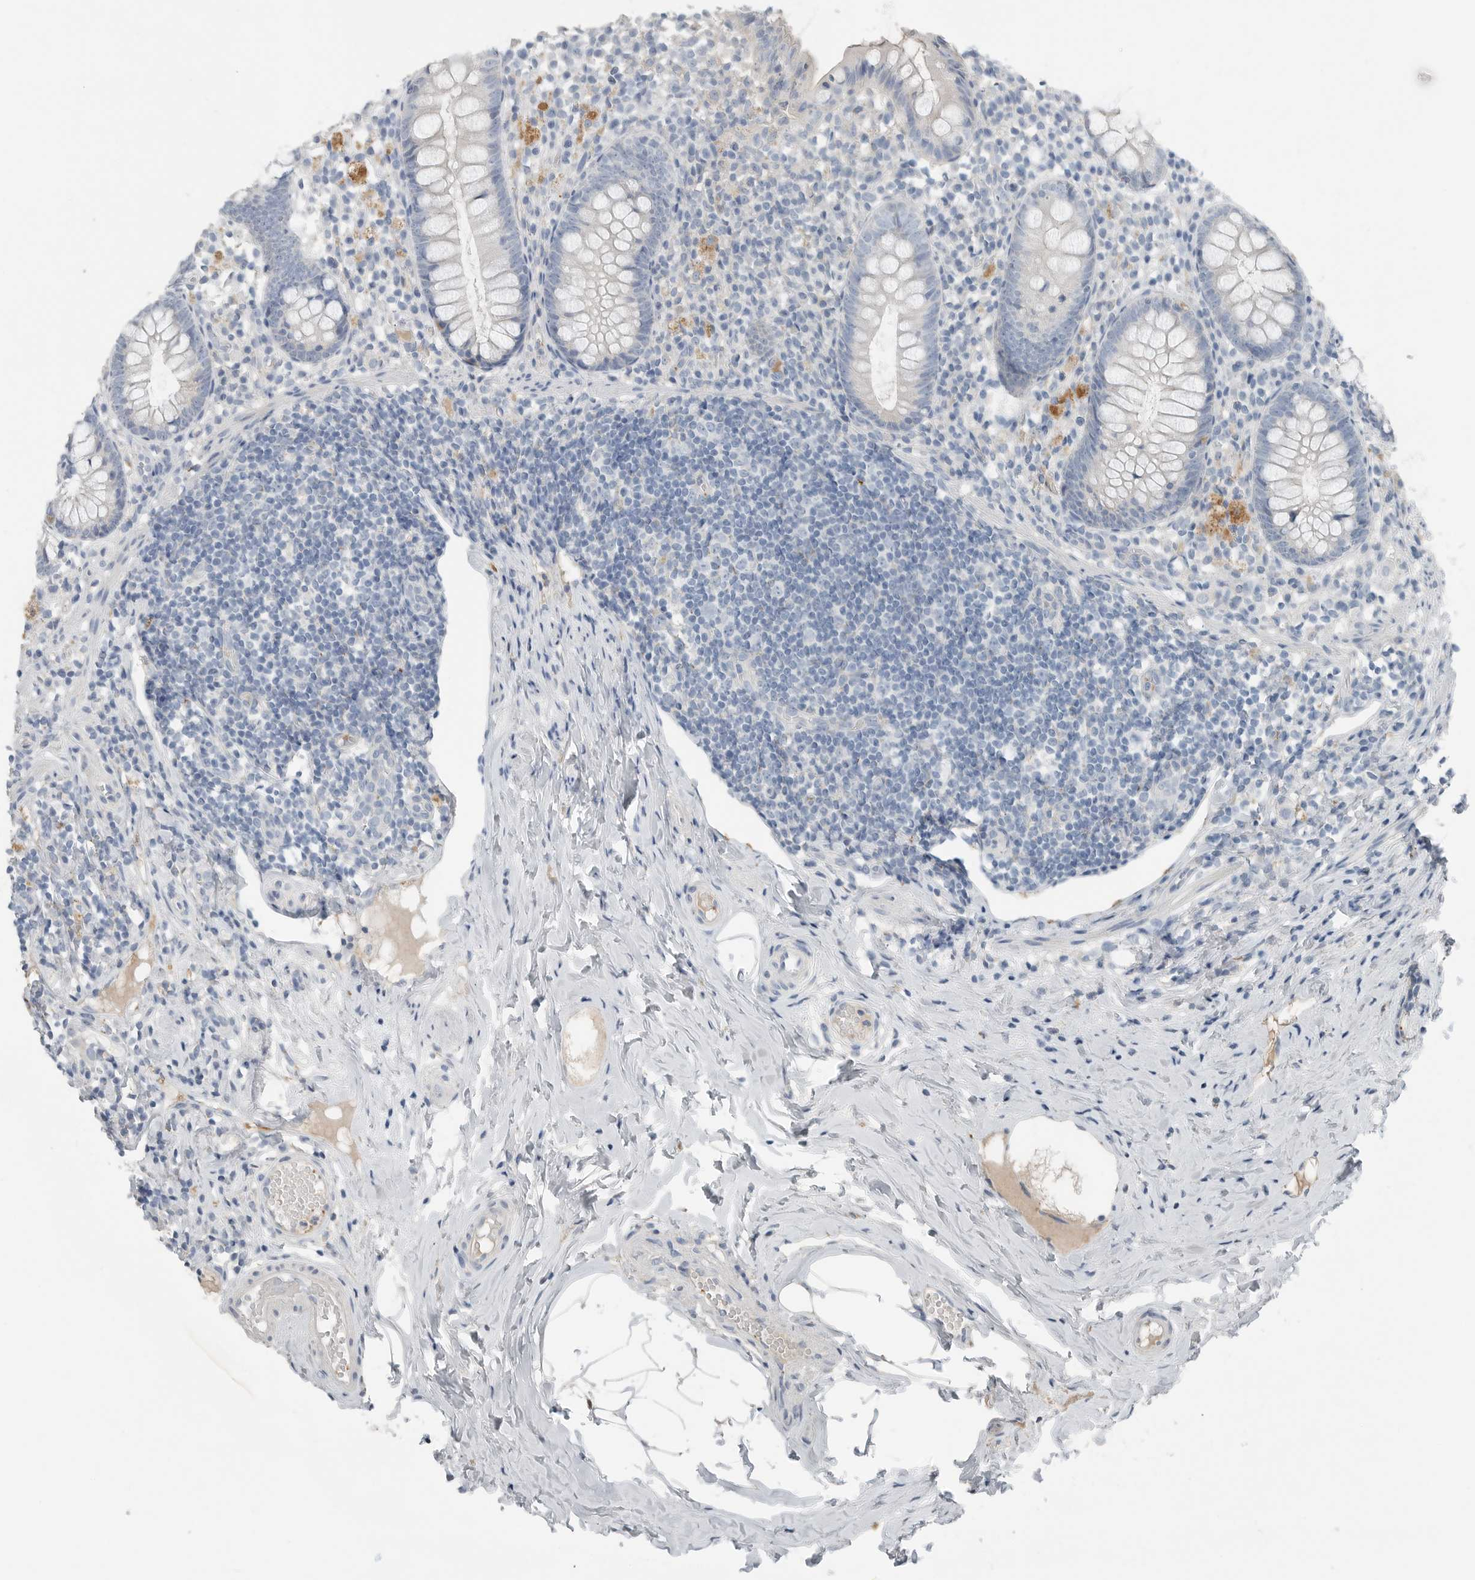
{"staining": {"intensity": "negative", "quantity": "none", "location": "none"}, "tissue": "appendix", "cell_type": "Glandular cells", "image_type": "normal", "snomed": [{"axis": "morphology", "description": "Normal tissue, NOS"}, {"axis": "topography", "description": "Appendix"}], "caption": "Immunohistochemistry (IHC) of benign human appendix shows no positivity in glandular cells.", "gene": "SERPINB7", "patient": {"sex": "female", "age": 20}}